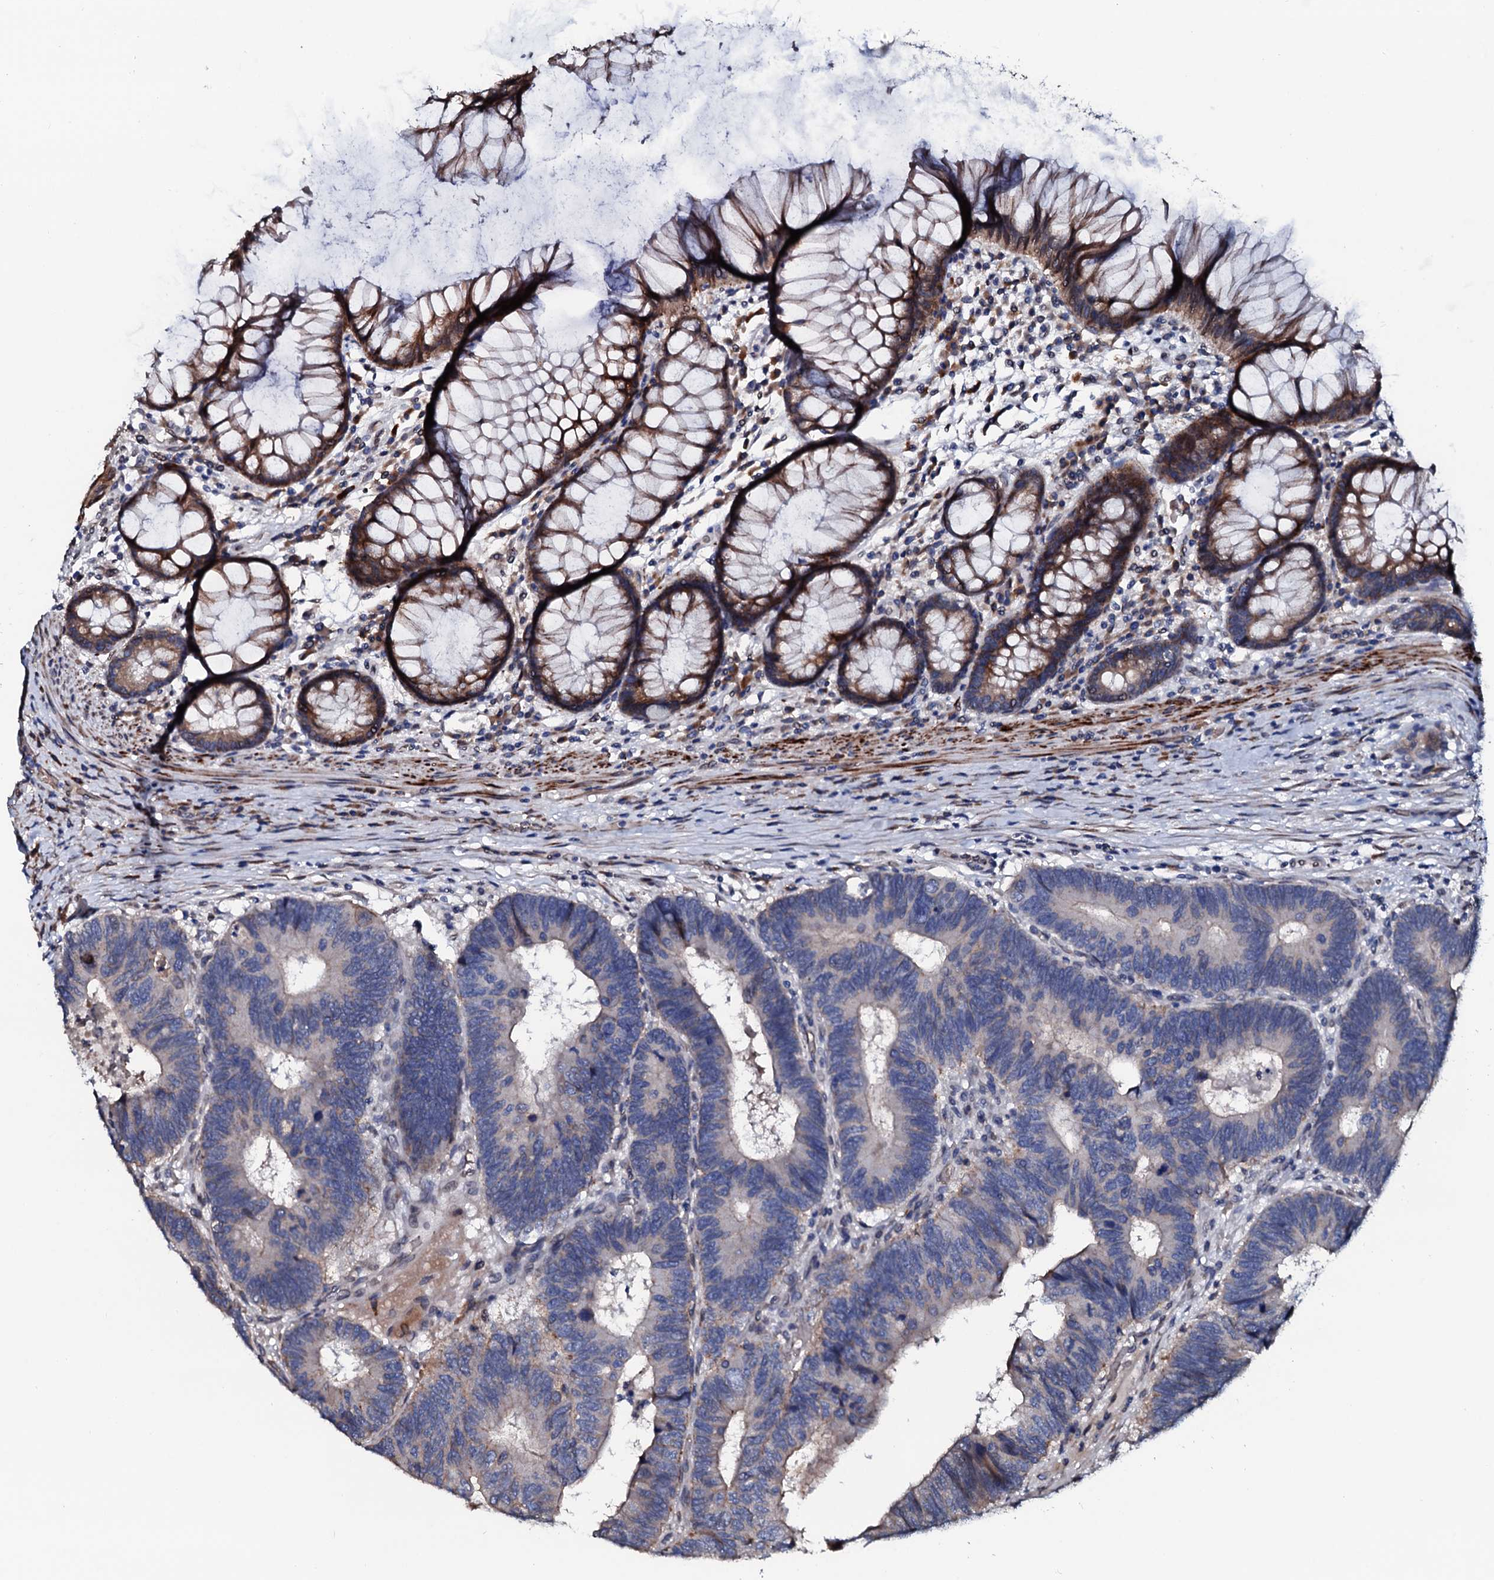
{"staining": {"intensity": "negative", "quantity": "none", "location": "none"}, "tissue": "colorectal cancer", "cell_type": "Tumor cells", "image_type": "cancer", "snomed": [{"axis": "morphology", "description": "Adenocarcinoma, NOS"}, {"axis": "topography", "description": "Colon"}], "caption": "Colorectal cancer (adenocarcinoma) stained for a protein using immunohistochemistry shows no staining tumor cells.", "gene": "NRP2", "patient": {"sex": "female", "age": 67}}